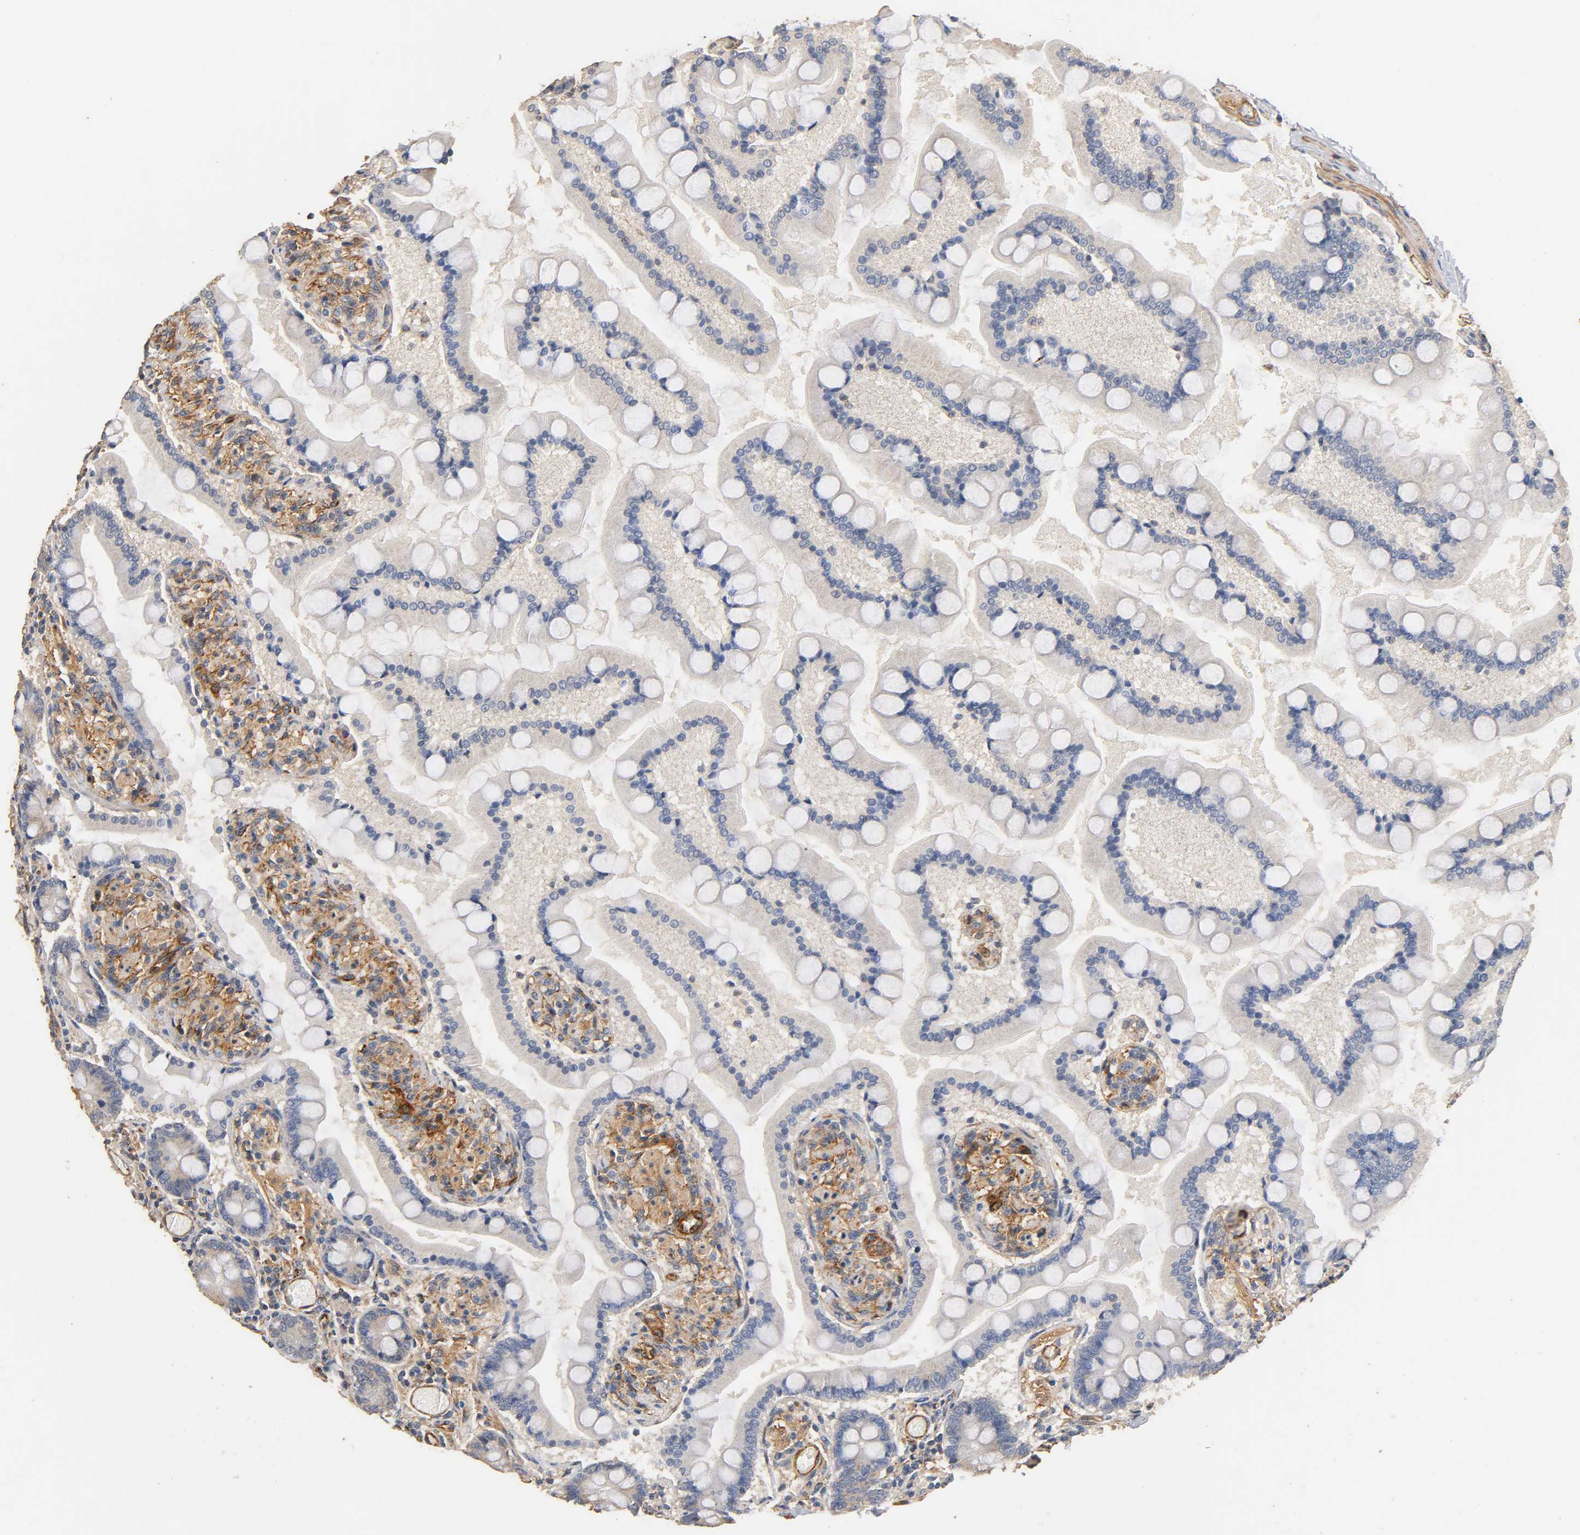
{"staining": {"intensity": "negative", "quantity": "none", "location": "none"}, "tissue": "small intestine", "cell_type": "Glandular cells", "image_type": "normal", "snomed": [{"axis": "morphology", "description": "Normal tissue, NOS"}, {"axis": "topography", "description": "Small intestine"}], "caption": "DAB (3,3'-diaminobenzidine) immunohistochemical staining of benign human small intestine displays no significant expression in glandular cells.", "gene": "IFITM2", "patient": {"sex": "male", "age": 41}}